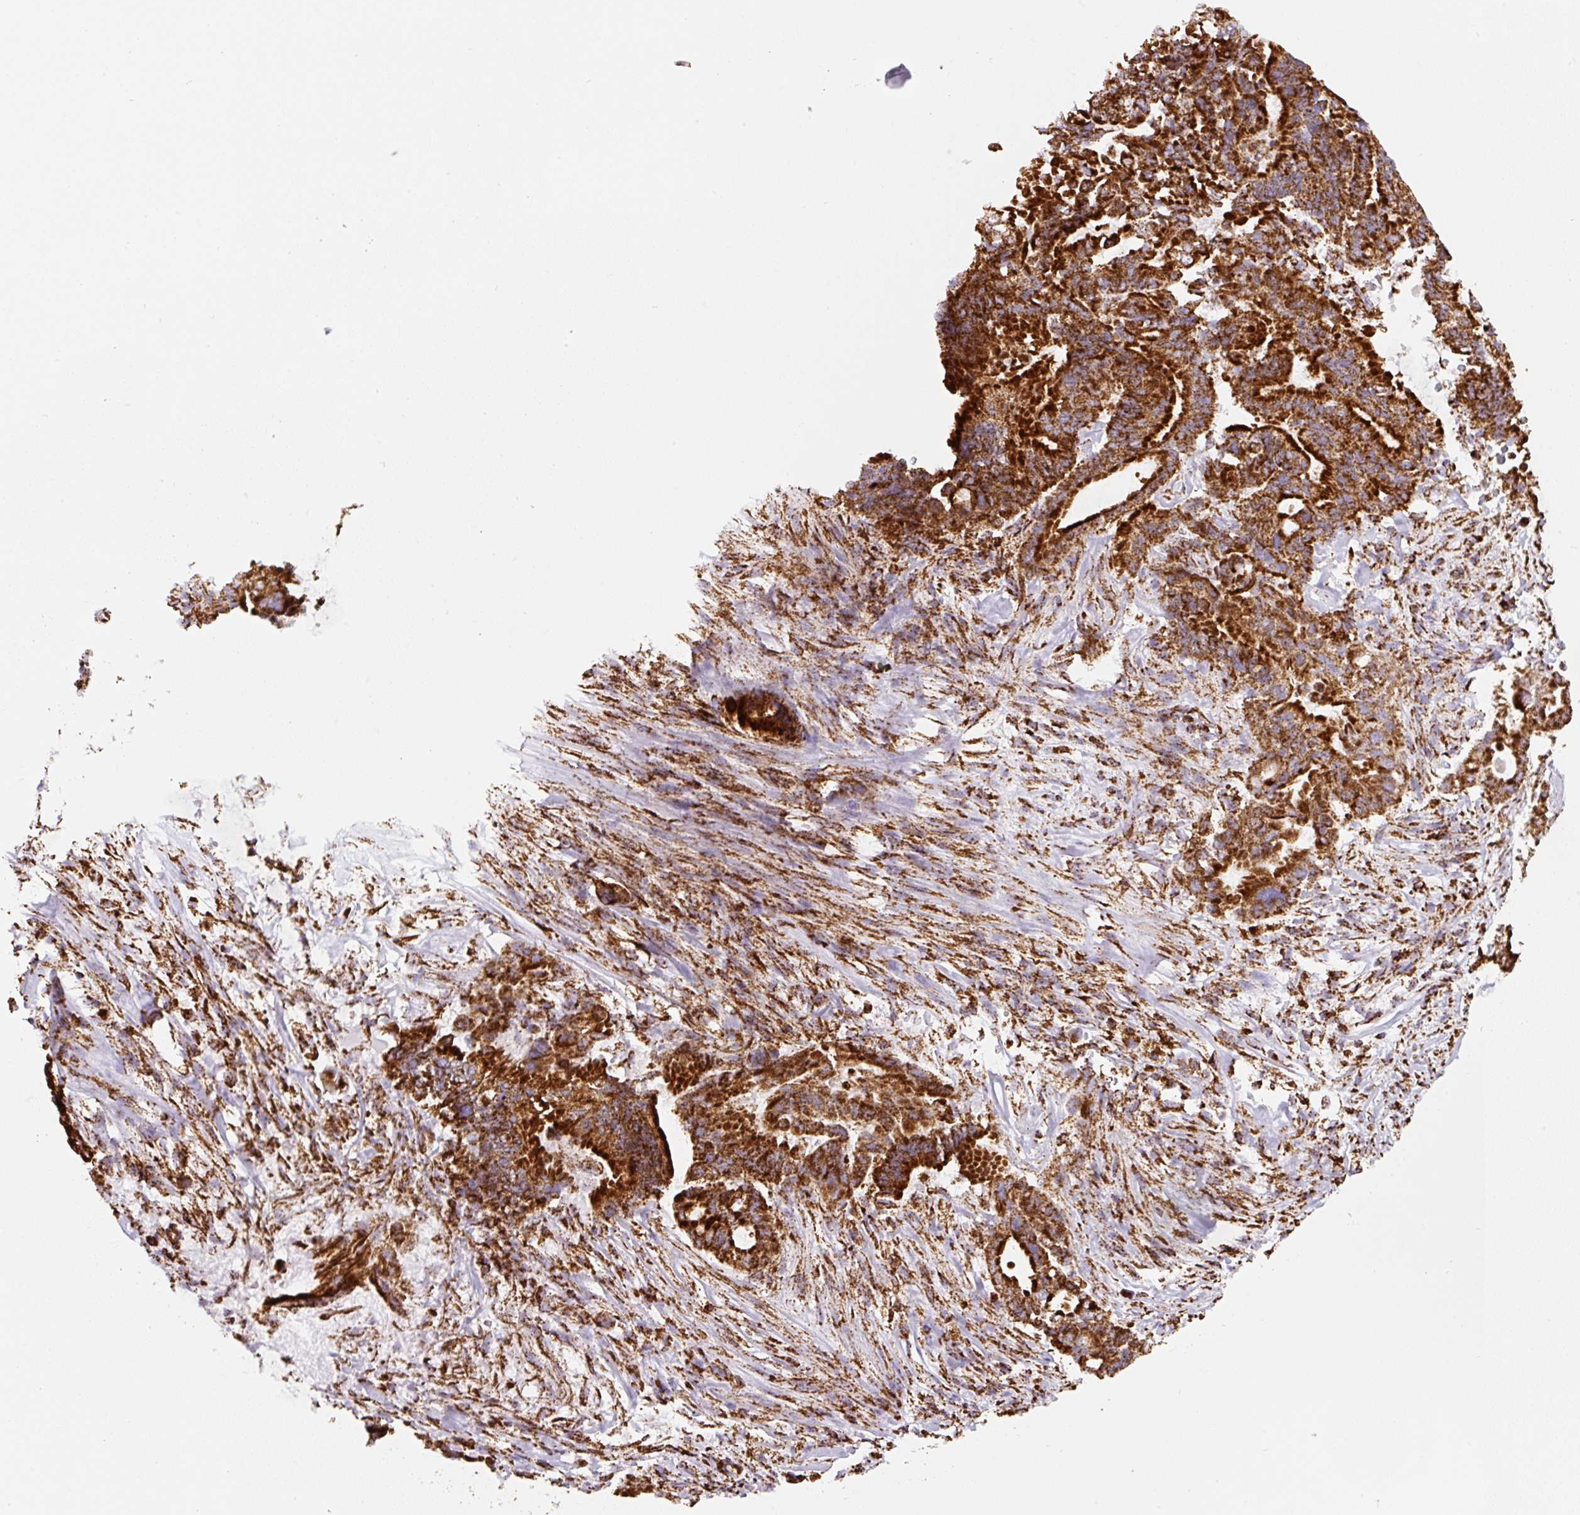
{"staining": {"intensity": "strong", "quantity": ">75%", "location": "cytoplasmic/membranous"}, "tissue": "pancreatic cancer", "cell_type": "Tumor cells", "image_type": "cancer", "snomed": [{"axis": "morphology", "description": "Adenocarcinoma, NOS"}, {"axis": "topography", "description": "Pancreas"}], "caption": "A photomicrograph of human pancreatic cancer (adenocarcinoma) stained for a protein demonstrates strong cytoplasmic/membranous brown staining in tumor cells.", "gene": "ATP5F1A", "patient": {"sex": "male", "age": 68}}